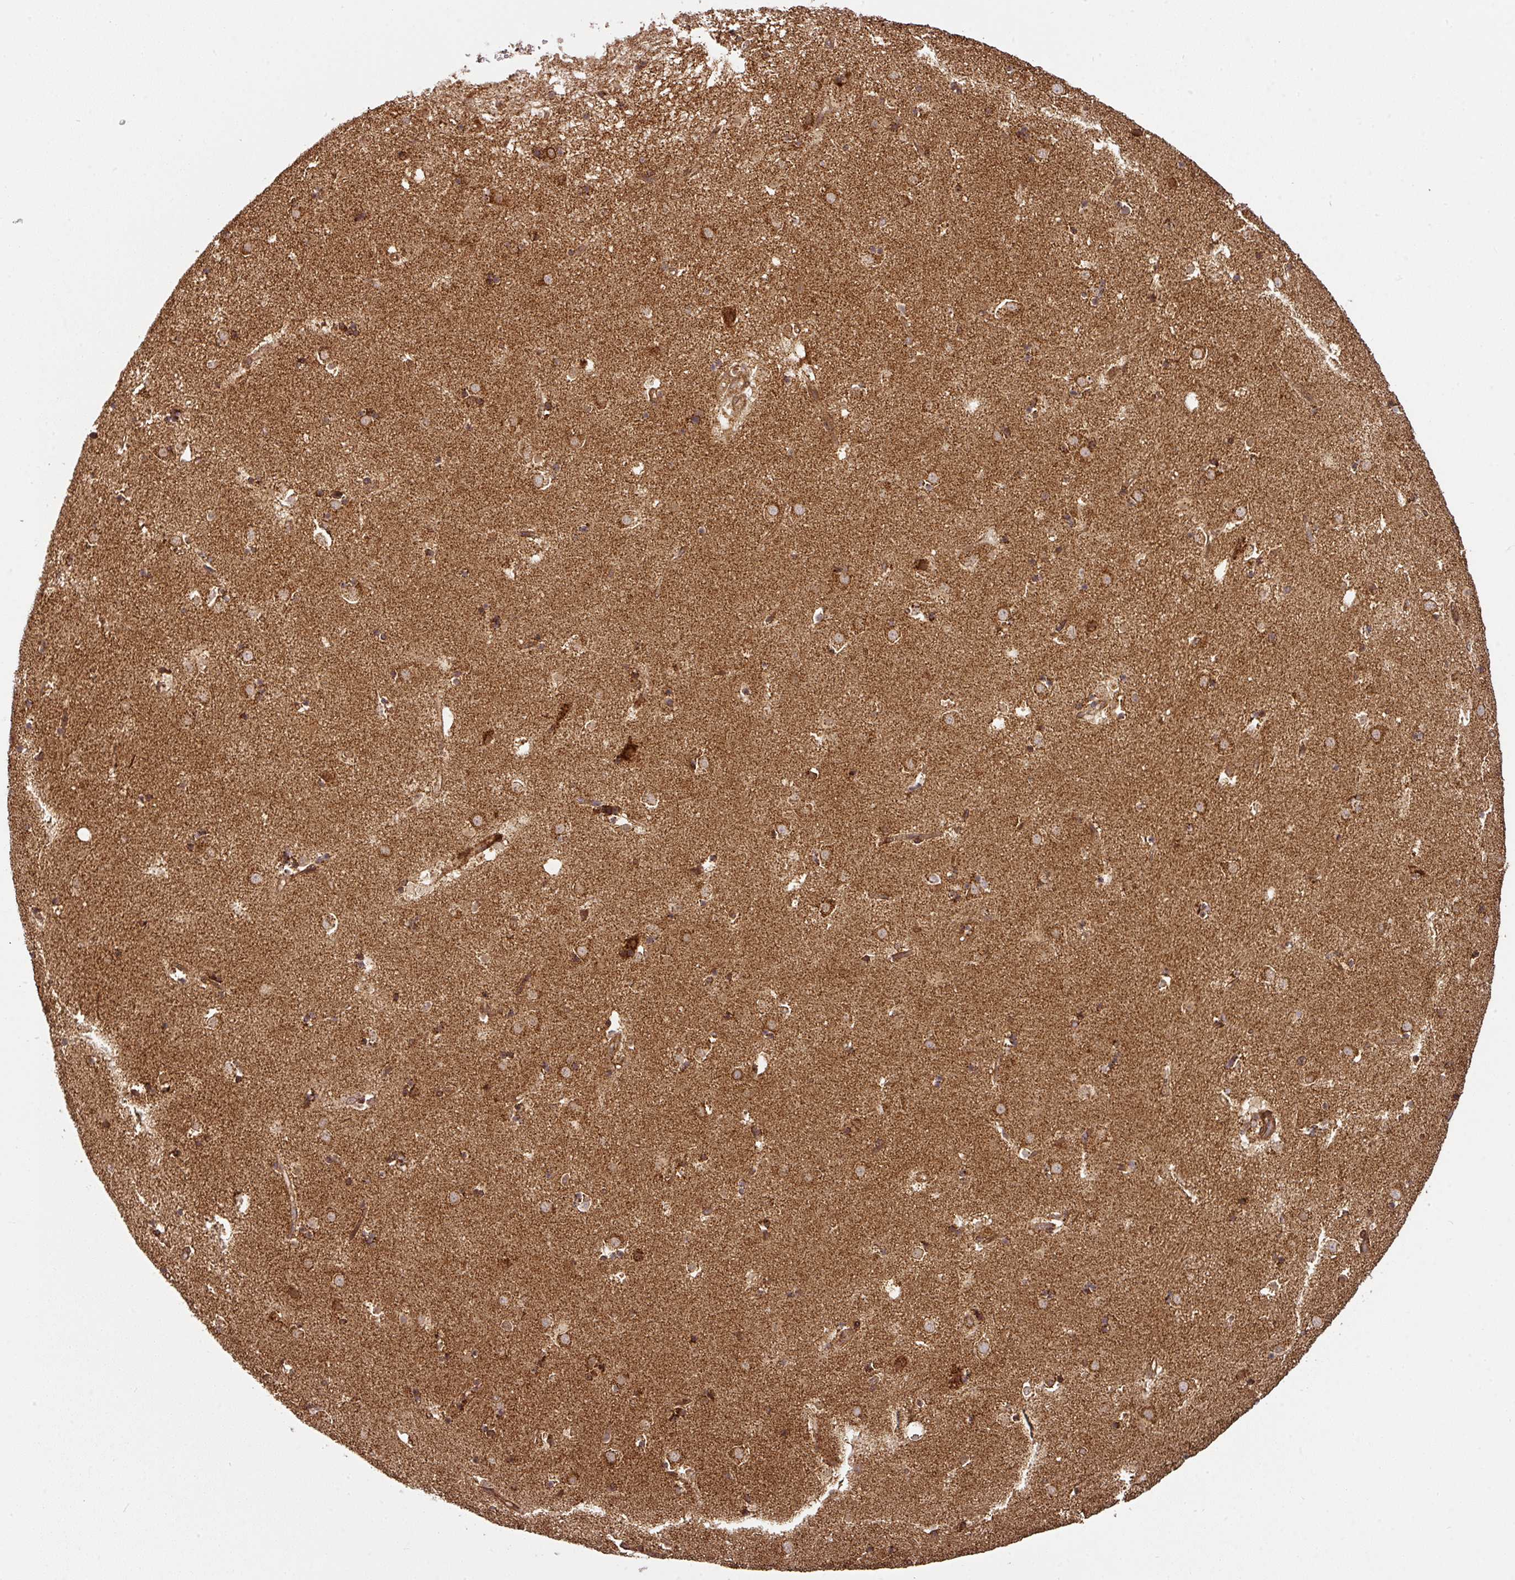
{"staining": {"intensity": "strong", "quantity": ">75%", "location": "cytoplasmic/membranous"}, "tissue": "caudate", "cell_type": "Glial cells", "image_type": "normal", "snomed": [{"axis": "morphology", "description": "Normal tissue, NOS"}, {"axis": "topography", "description": "Lateral ventricle wall"}], "caption": "Strong cytoplasmic/membranous staining is identified in about >75% of glial cells in normal caudate.", "gene": "TRAP1", "patient": {"sex": "male", "age": 58}}